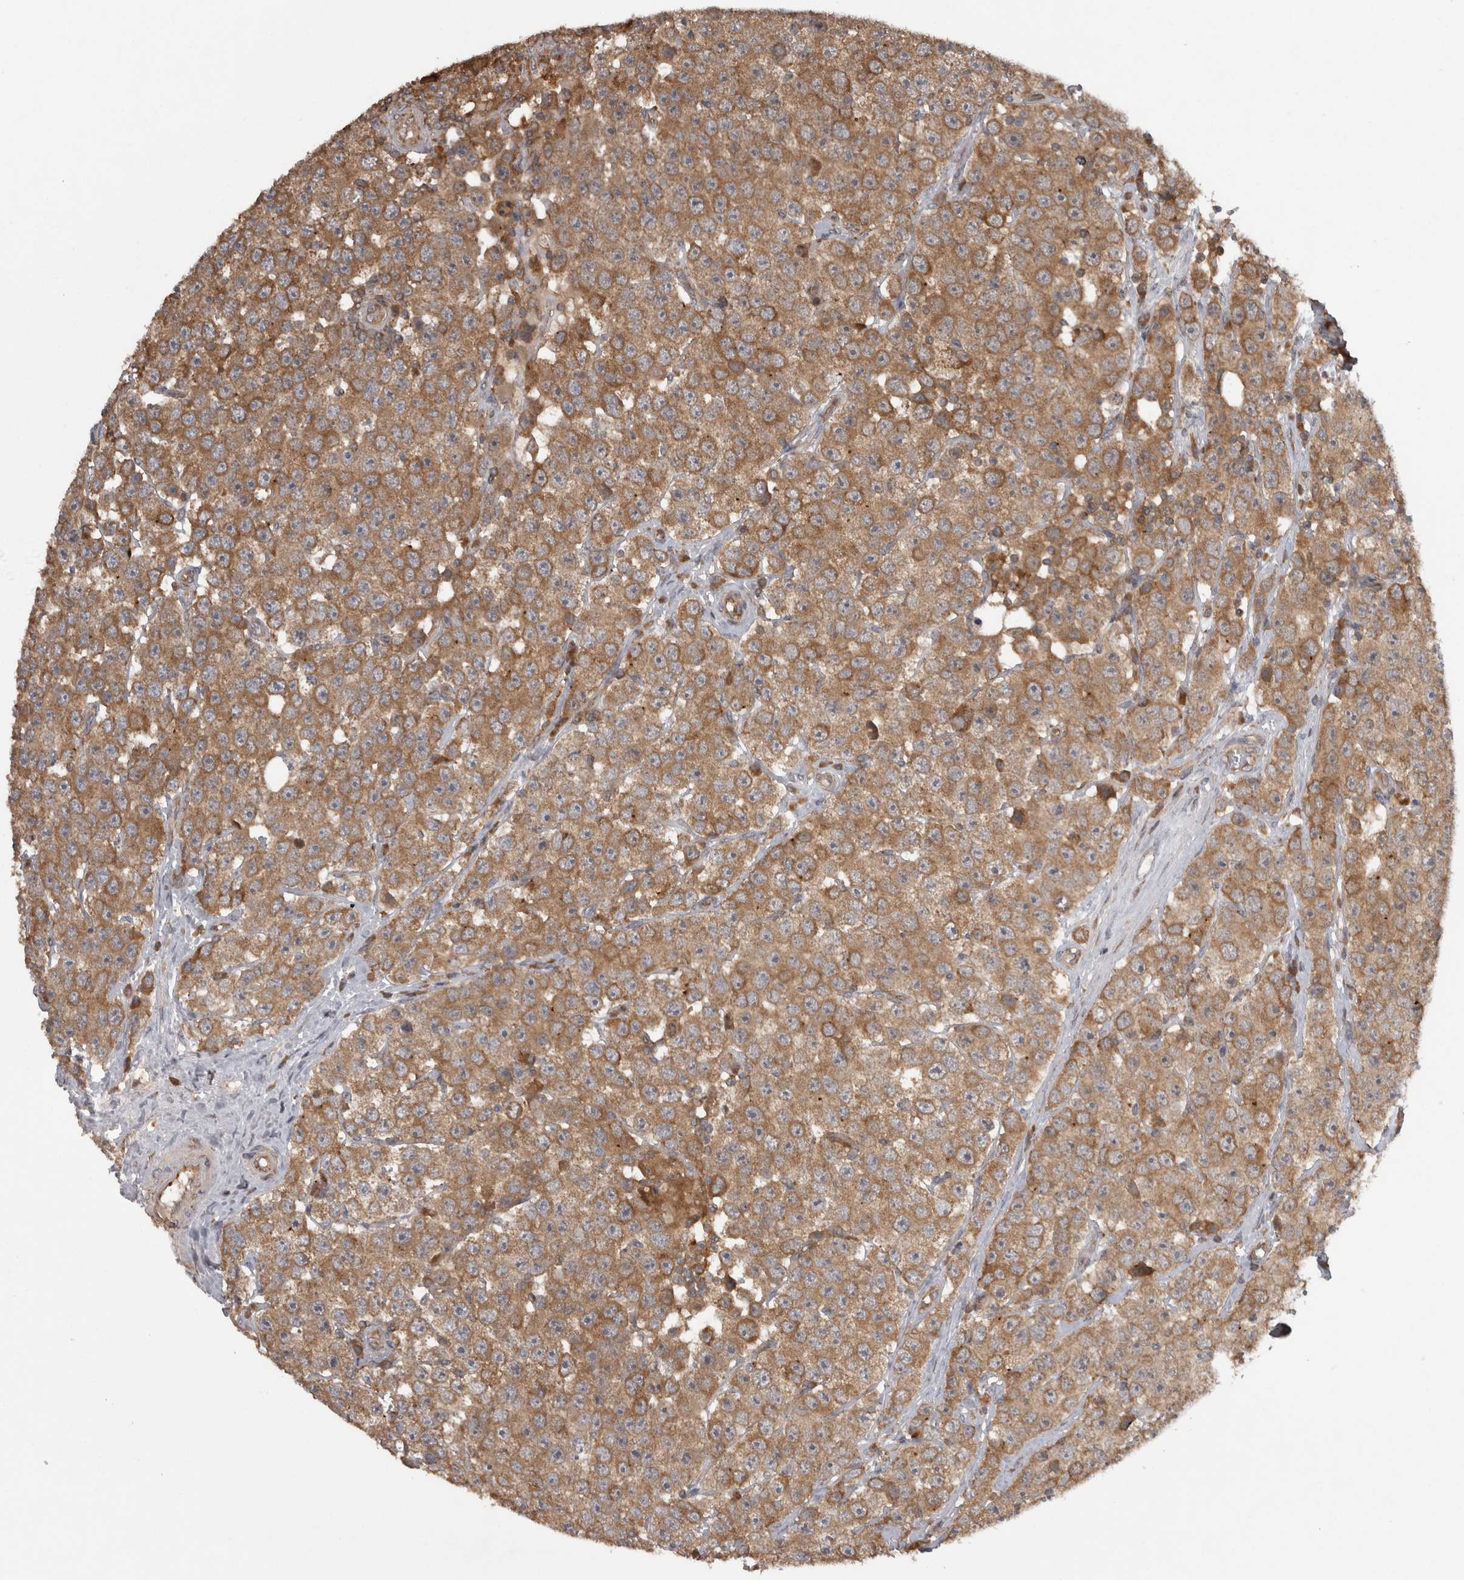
{"staining": {"intensity": "moderate", "quantity": ">75%", "location": "cytoplasmic/membranous"}, "tissue": "testis cancer", "cell_type": "Tumor cells", "image_type": "cancer", "snomed": [{"axis": "morphology", "description": "Seminoma, NOS"}, {"axis": "morphology", "description": "Carcinoma, Embryonal, NOS"}, {"axis": "topography", "description": "Testis"}], "caption": "About >75% of tumor cells in human testis cancer (seminoma) reveal moderate cytoplasmic/membranous protein positivity as visualized by brown immunohistochemical staining.", "gene": "MICU3", "patient": {"sex": "male", "age": 28}}